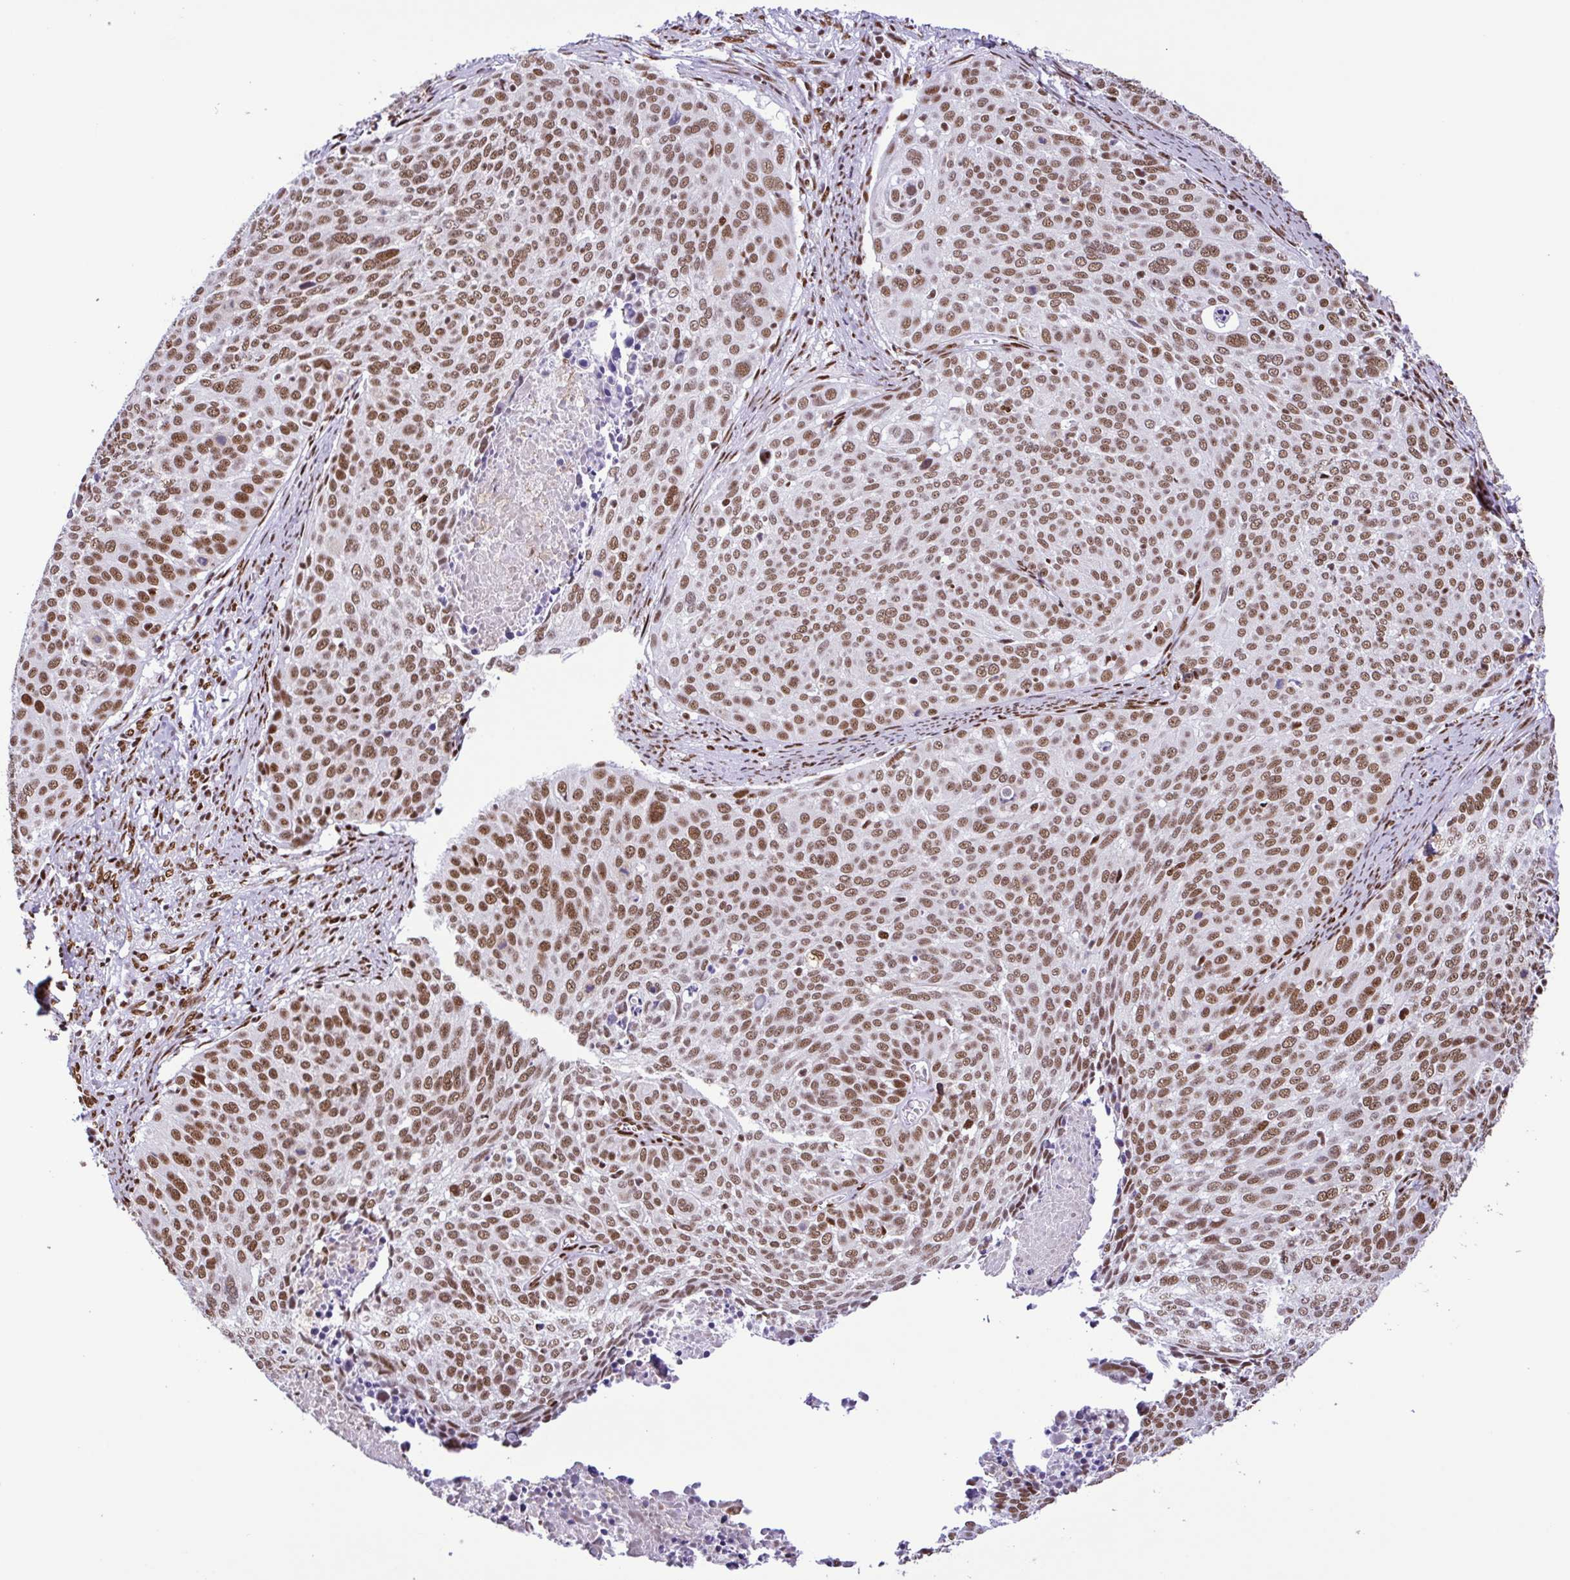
{"staining": {"intensity": "moderate", "quantity": ">75%", "location": "nuclear"}, "tissue": "cervical cancer", "cell_type": "Tumor cells", "image_type": "cancer", "snomed": [{"axis": "morphology", "description": "Squamous cell carcinoma, NOS"}, {"axis": "topography", "description": "Cervix"}], "caption": "Tumor cells demonstrate medium levels of moderate nuclear expression in approximately >75% of cells in cervical squamous cell carcinoma.", "gene": "TRIM28", "patient": {"sex": "female", "age": 39}}